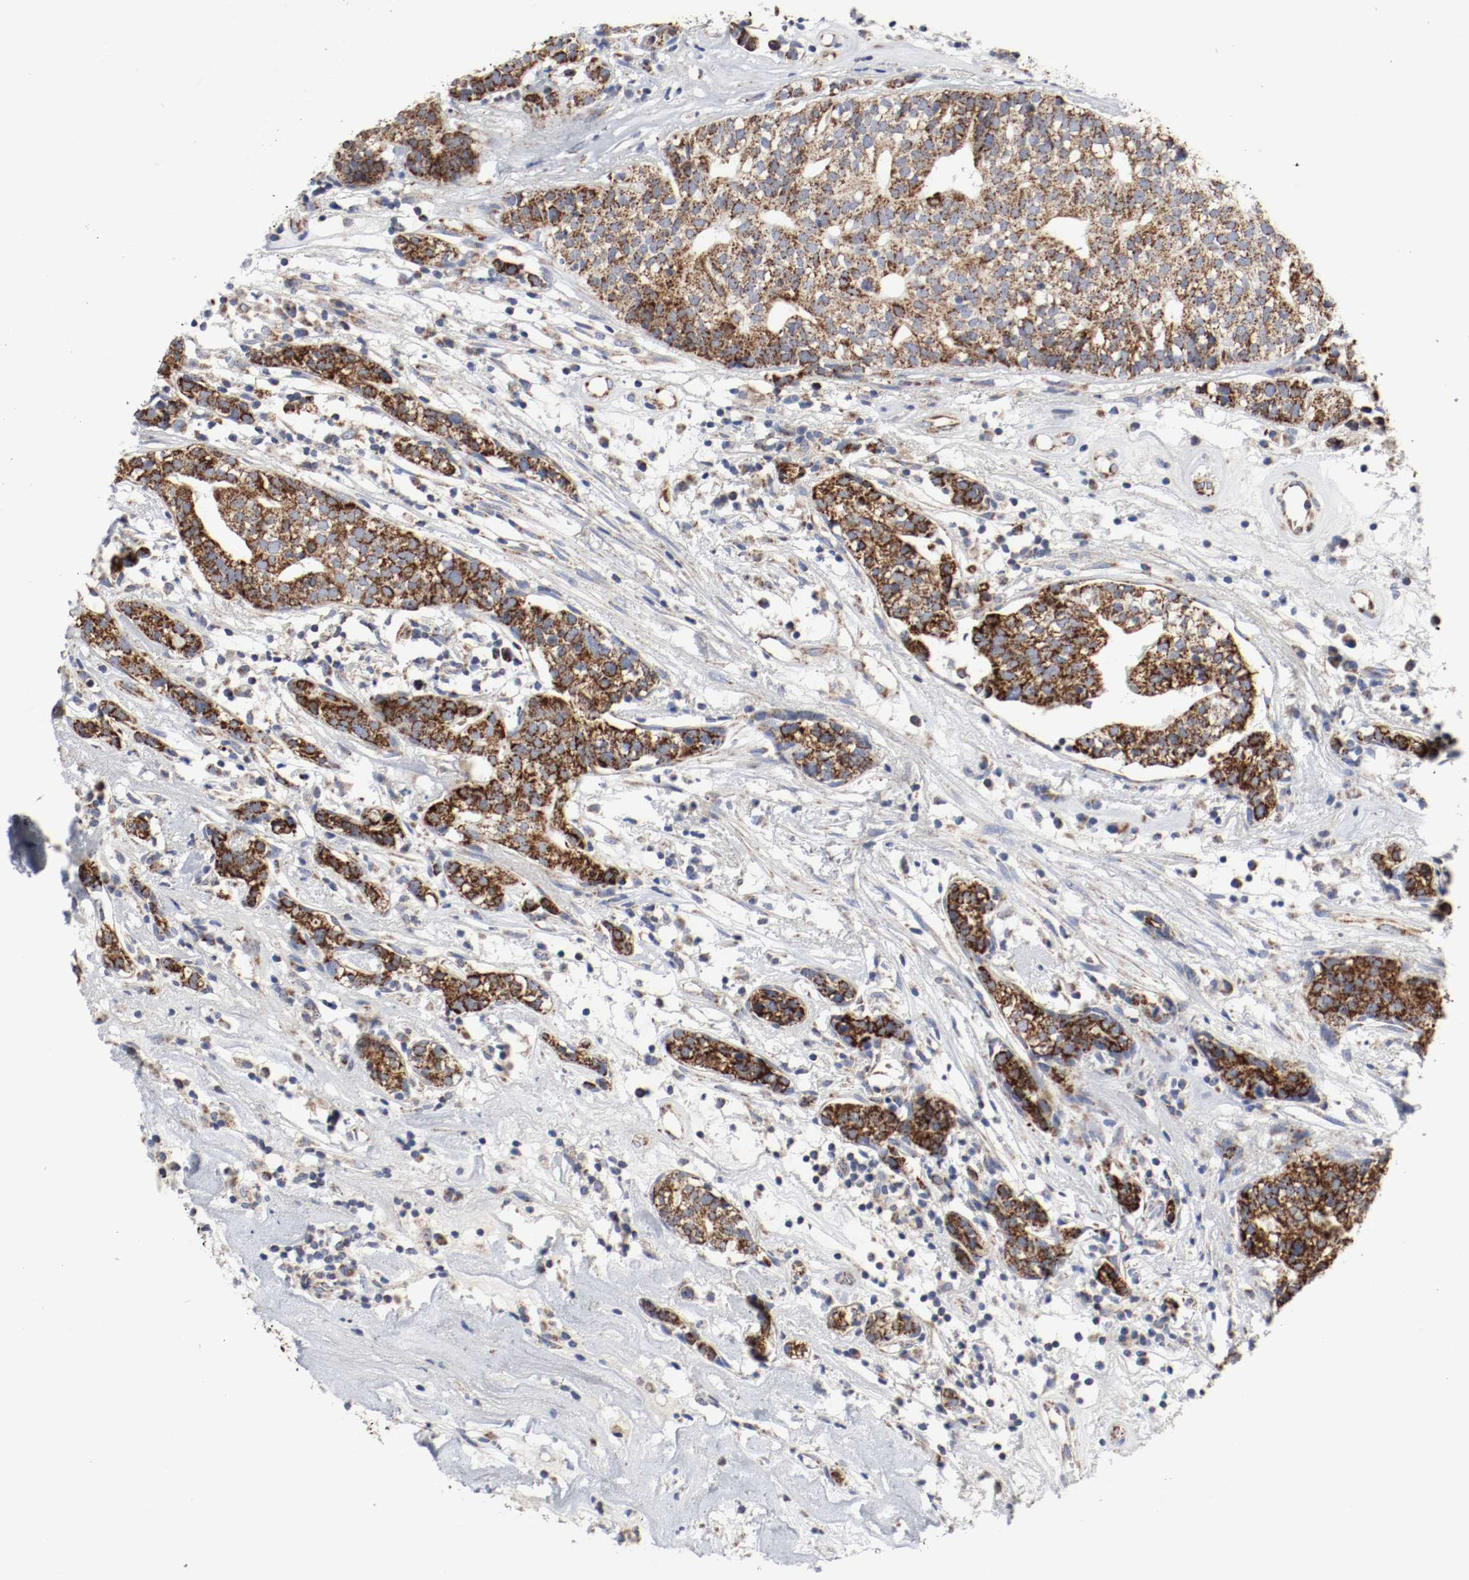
{"staining": {"intensity": "strong", "quantity": ">75%", "location": "cytoplasmic/membranous"}, "tissue": "head and neck cancer", "cell_type": "Tumor cells", "image_type": "cancer", "snomed": [{"axis": "morphology", "description": "Adenocarcinoma, NOS"}, {"axis": "topography", "description": "Salivary gland"}, {"axis": "topography", "description": "Head-Neck"}], "caption": "Protein positivity by IHC shows strong cytoplasmic/membranous staining in approximately >75% of tumor cells in adenocarcinoma (head and neck).", "gene": "AFG3L2", "patient": {"sex": "female", "age": 65}}